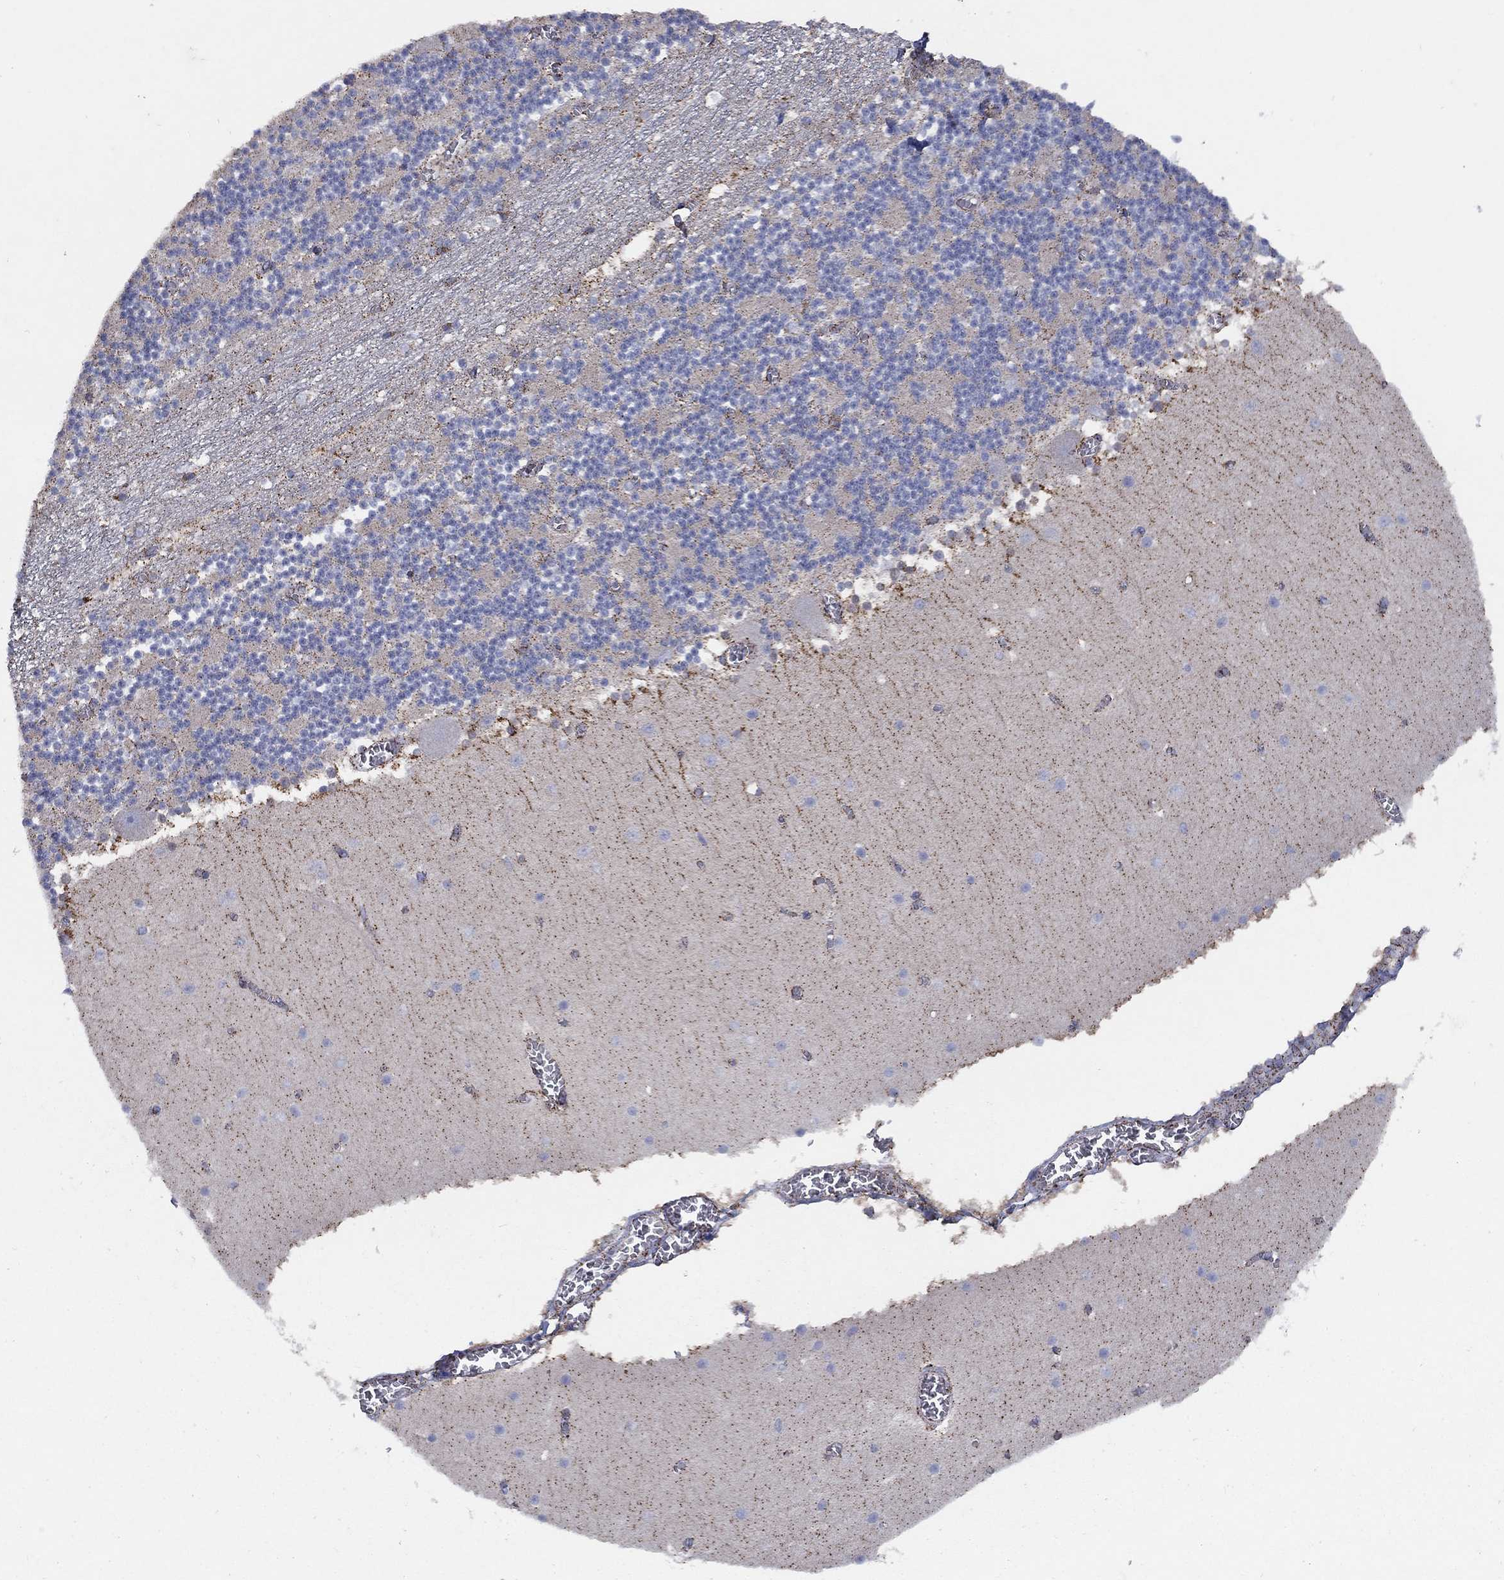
{"staining": {"intensity": "moderate", "quantity": "<25%", "location": "cytoplasmic/membranous"}, "tissue": "cerebellum", "cell_type": "Cells in granular layer", "image_type": "normal", "snomed": [{"axis": "morphology", "description": "Normal tissue, NOS"}, {"axis": "topography", "description": "Cerebellum"}], "caption": "DAB immunohistochemical staining of unremarkable human cerebellum exhibits moderate cytoplasmic/membranous protein positivity in approximately <25% of cells in granular layer. (Stains: DAB (3,3'-diaminobenzidine) in brown, nuclei in blue, Microscopy: brightfield microscopy at high magnification).", "gene": "PNPLA2", "patient": {"sex": "female", "age": 28}}